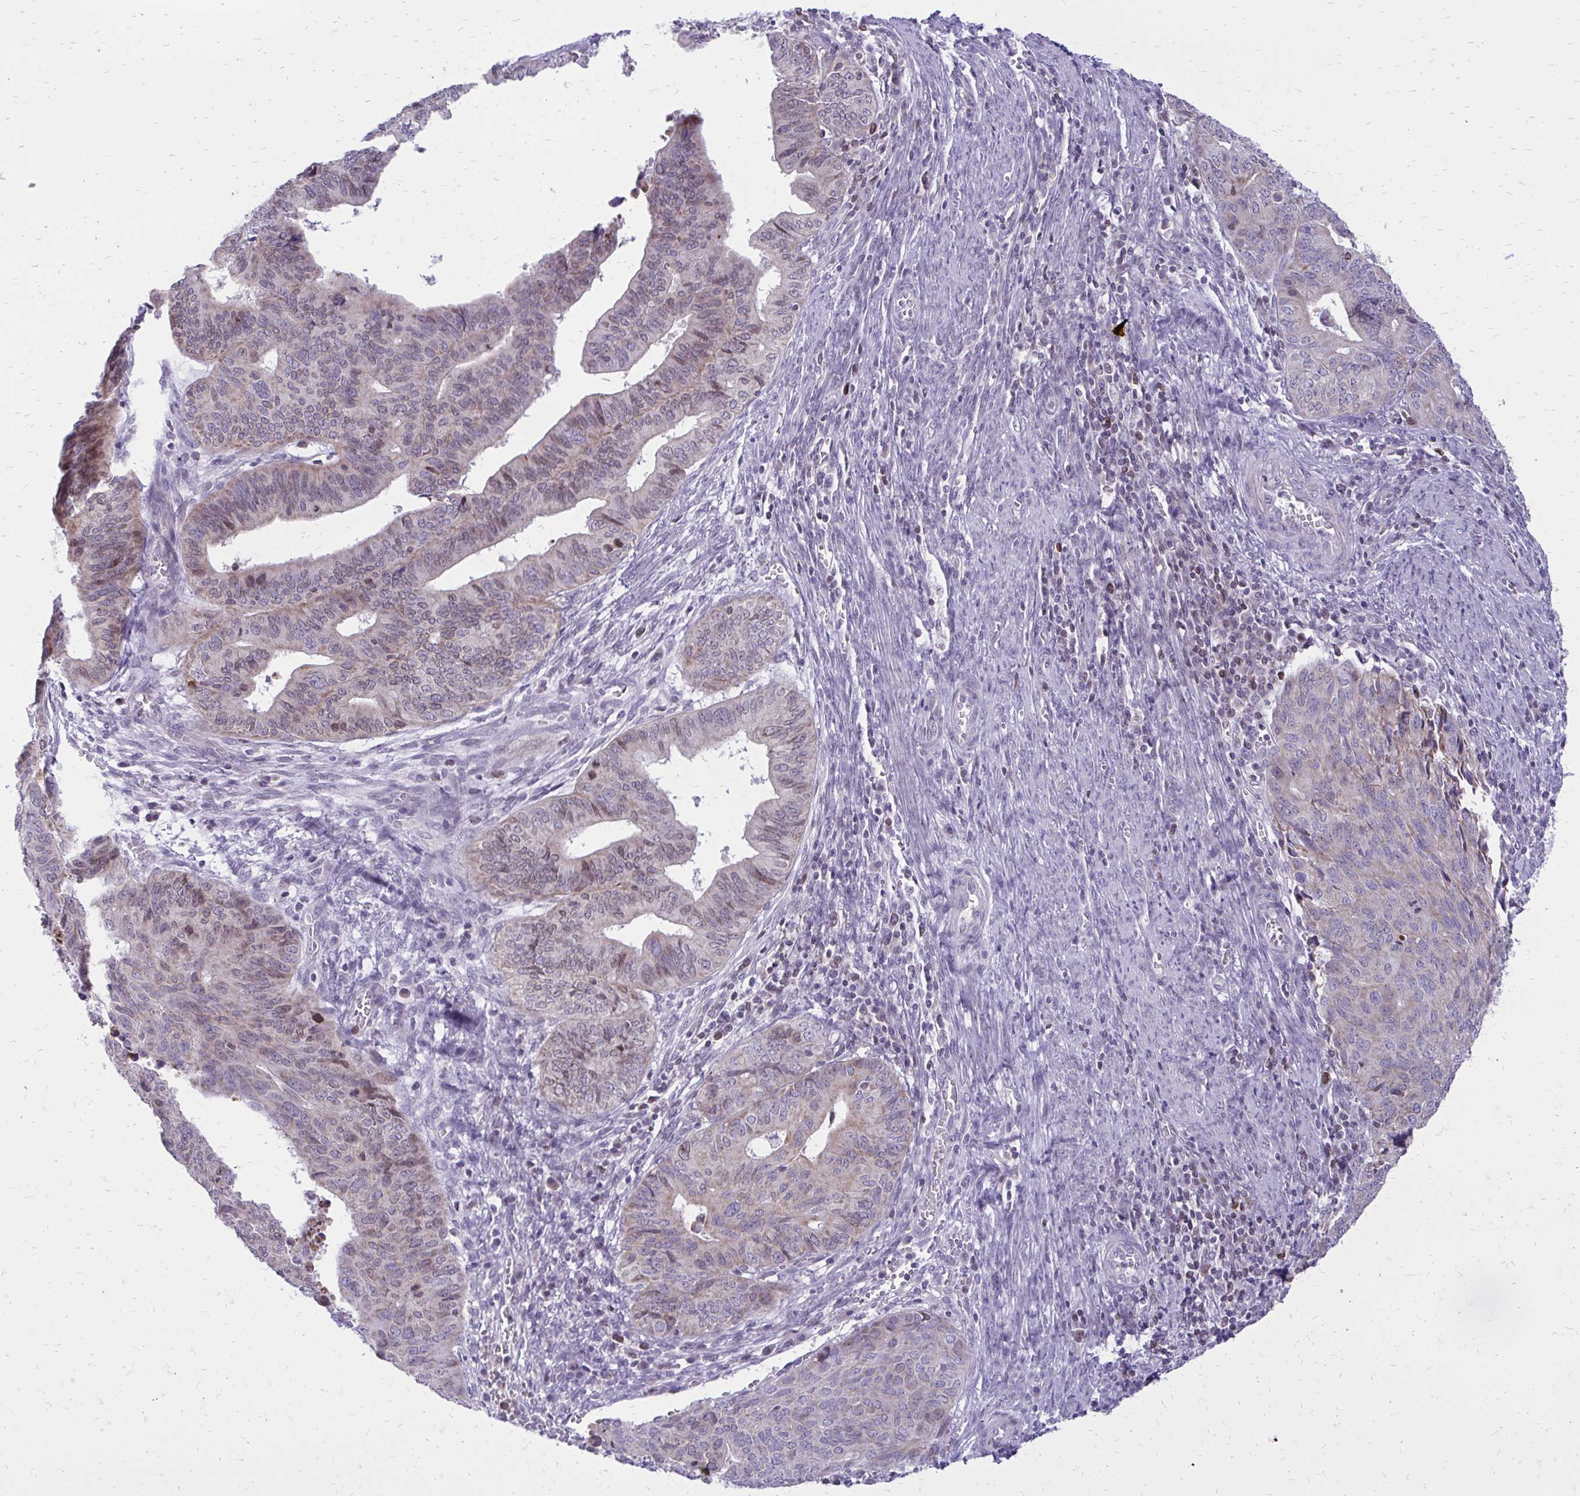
{"staining": {"intensity": "weak", "quantity": "<25%", "location": "cytoplasmic/membranous"}, "tissue": "endometrial cancer", "cell_type": "Tumor cells", "image_type": "cancer", "snomed": [{"axis": "morphology", "description": "Adenocarcinoma, NOS"}, {"axis": "topography", "description": "Endometrium"}], "caption": "The immunohistochemistry (IHC) photomicrograph has no significant staining in tumor cells of endometrial adenocarcinoma tissue.", "gene": "RPS6KA2", "patient": {"sex": "female", "age": 65}}